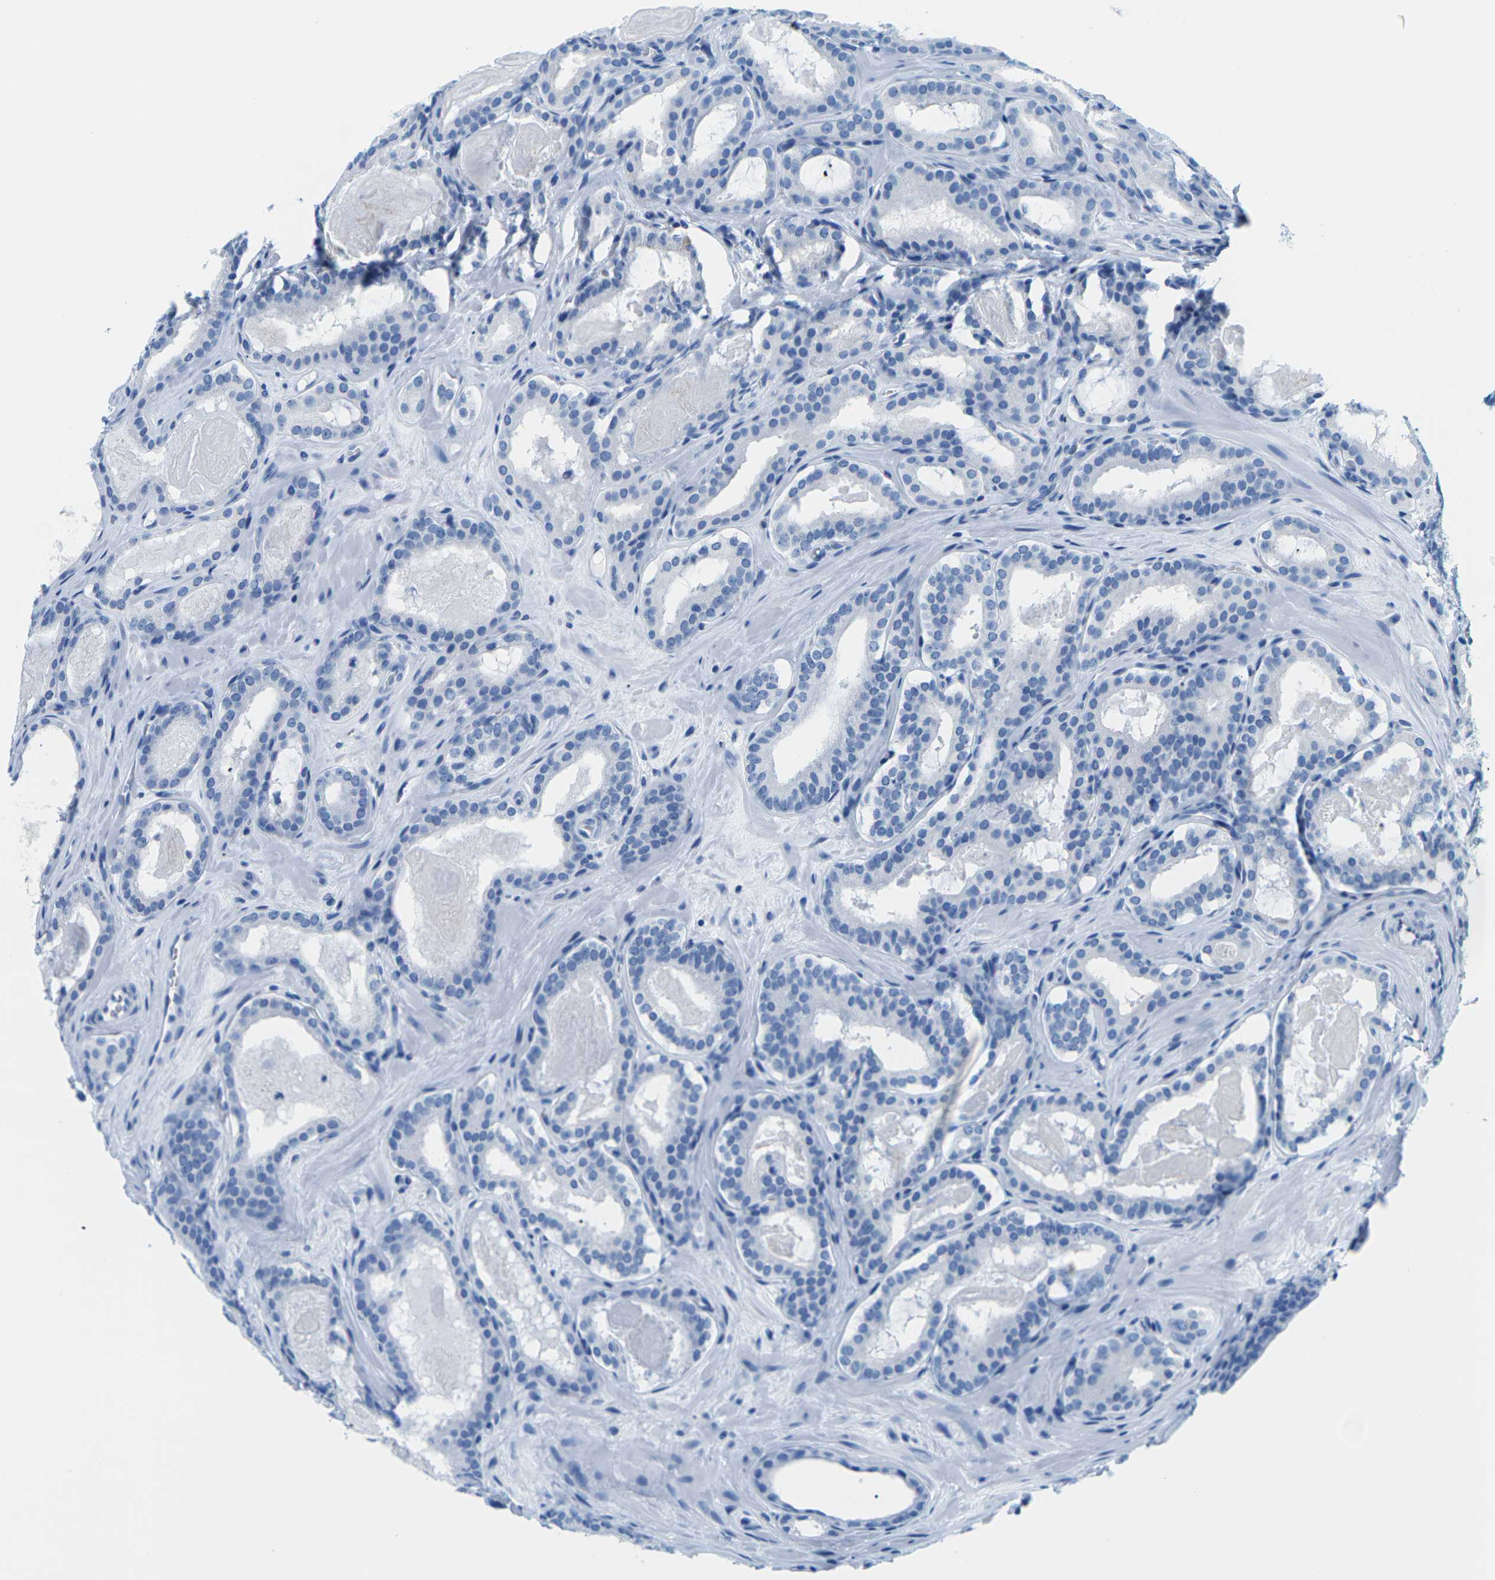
{"staining": {"intensity": "negative", "quantity": "none", "location": "none"}, "tissue": "prostate cancer", "cell_type": "Tumor cells", "image_type": "cancer", "snomed": [{"axis": "morphology", "description": "Adenocarcinoma, High grade"}, {"axis": "topography", "description": "Prostate"}], "caption": "There is no significant positivity in tumor cells of prostate cancer.", "gene": "SLC12A1", "patient": {"sex": "male", "age": 60}}